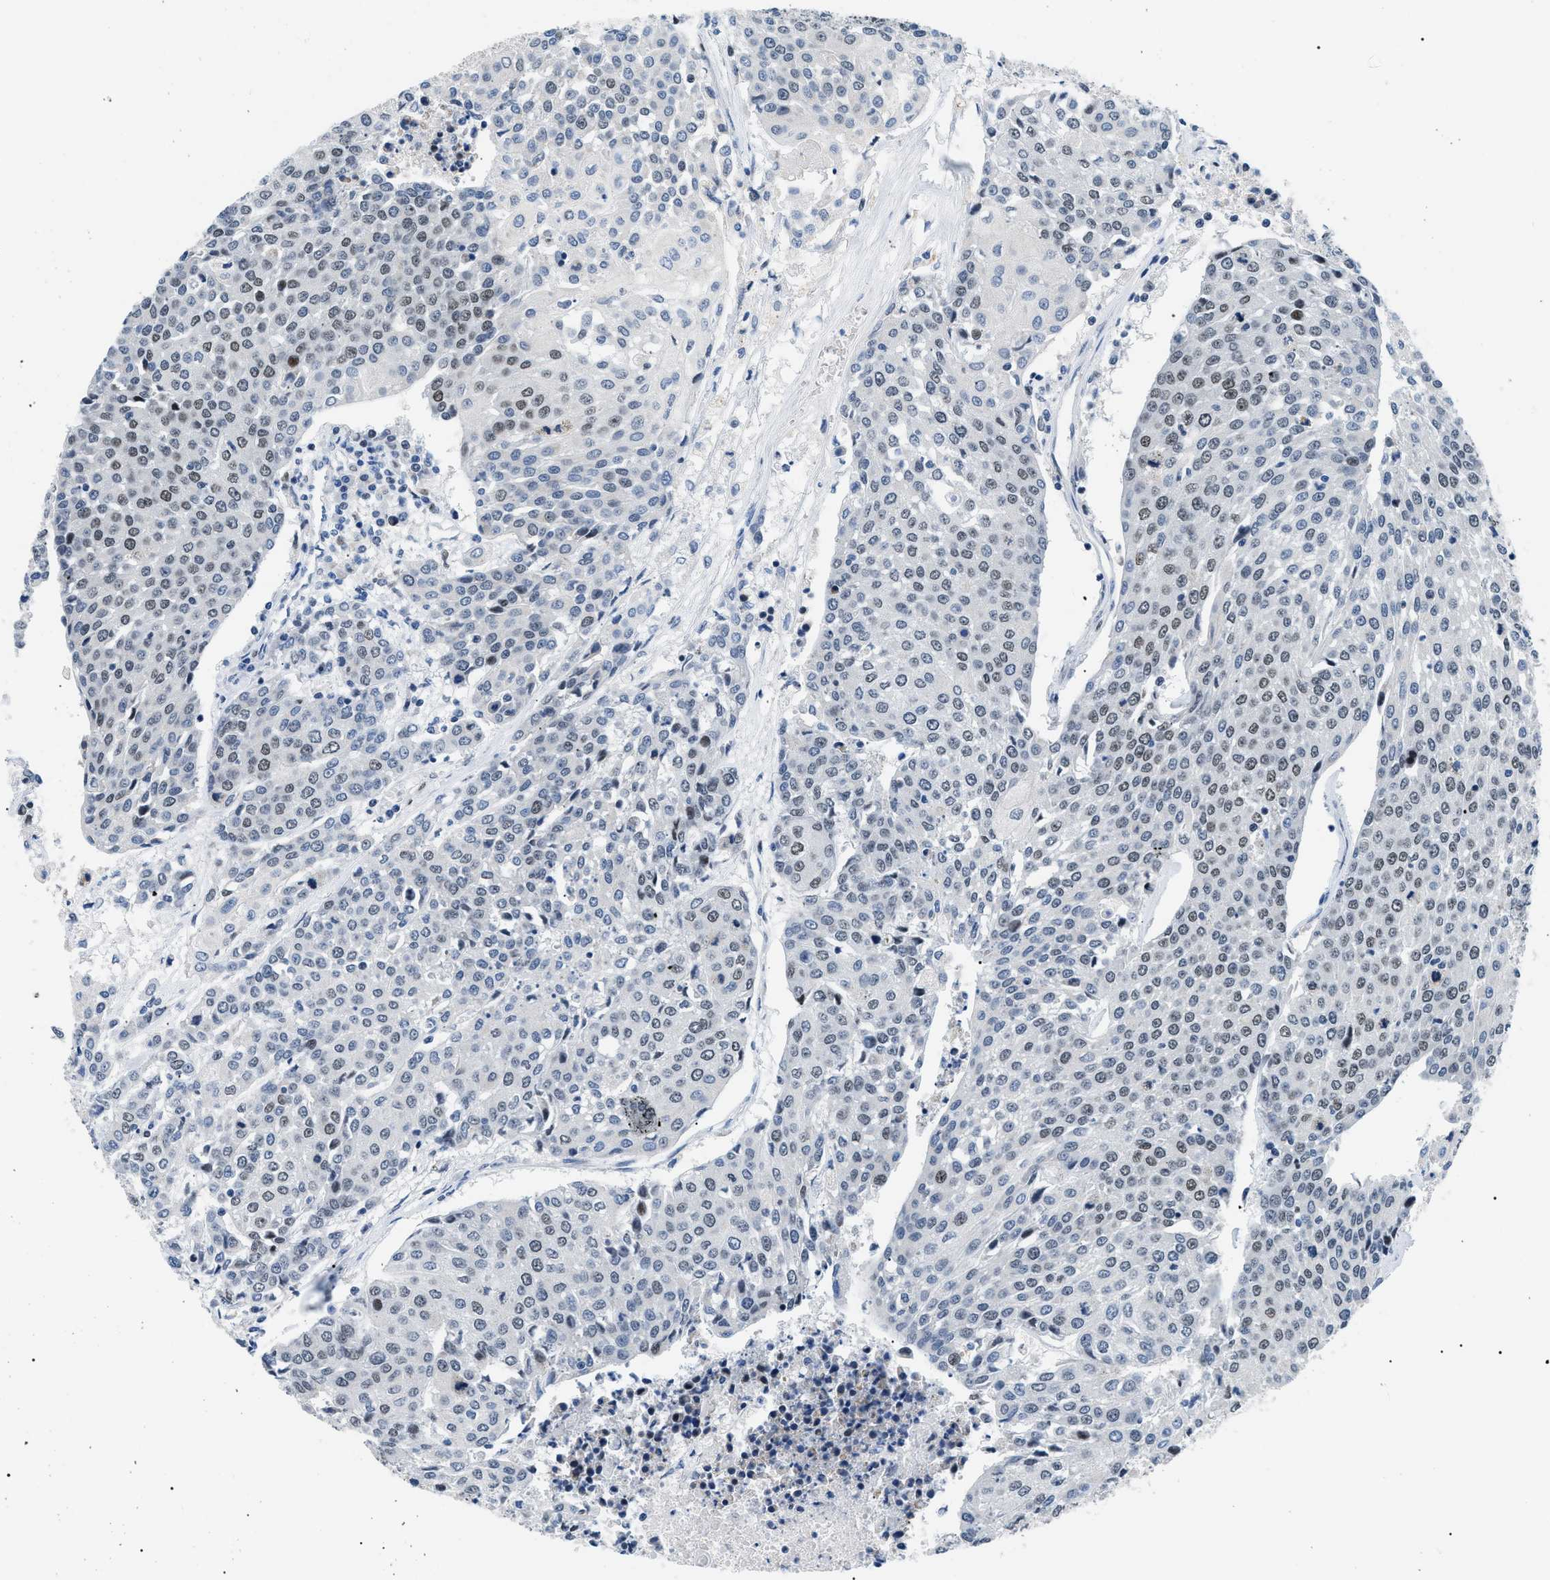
{"staining": {"intensity": "weak", "quantity": "25%-75%", "location": "nuclear"}, "tissue": "urothelial cancer", "cell_type": "Tumor cells", "image_type": "cancer", "snomed": [{"axis": "morphology", "description": "Urothelial carcinoma, High grade"}, {"axis": "topography", "description": "Urinary bladder"}], "caption": "A photomicrograph showing weak nuclear expression in approximately 25%-75% of tumor cells in urothelial cancer, as visualized by brown immunohistochemical staining.", "gene": "SMARCC1", "patient": {"sex": "female", "age": 85}}